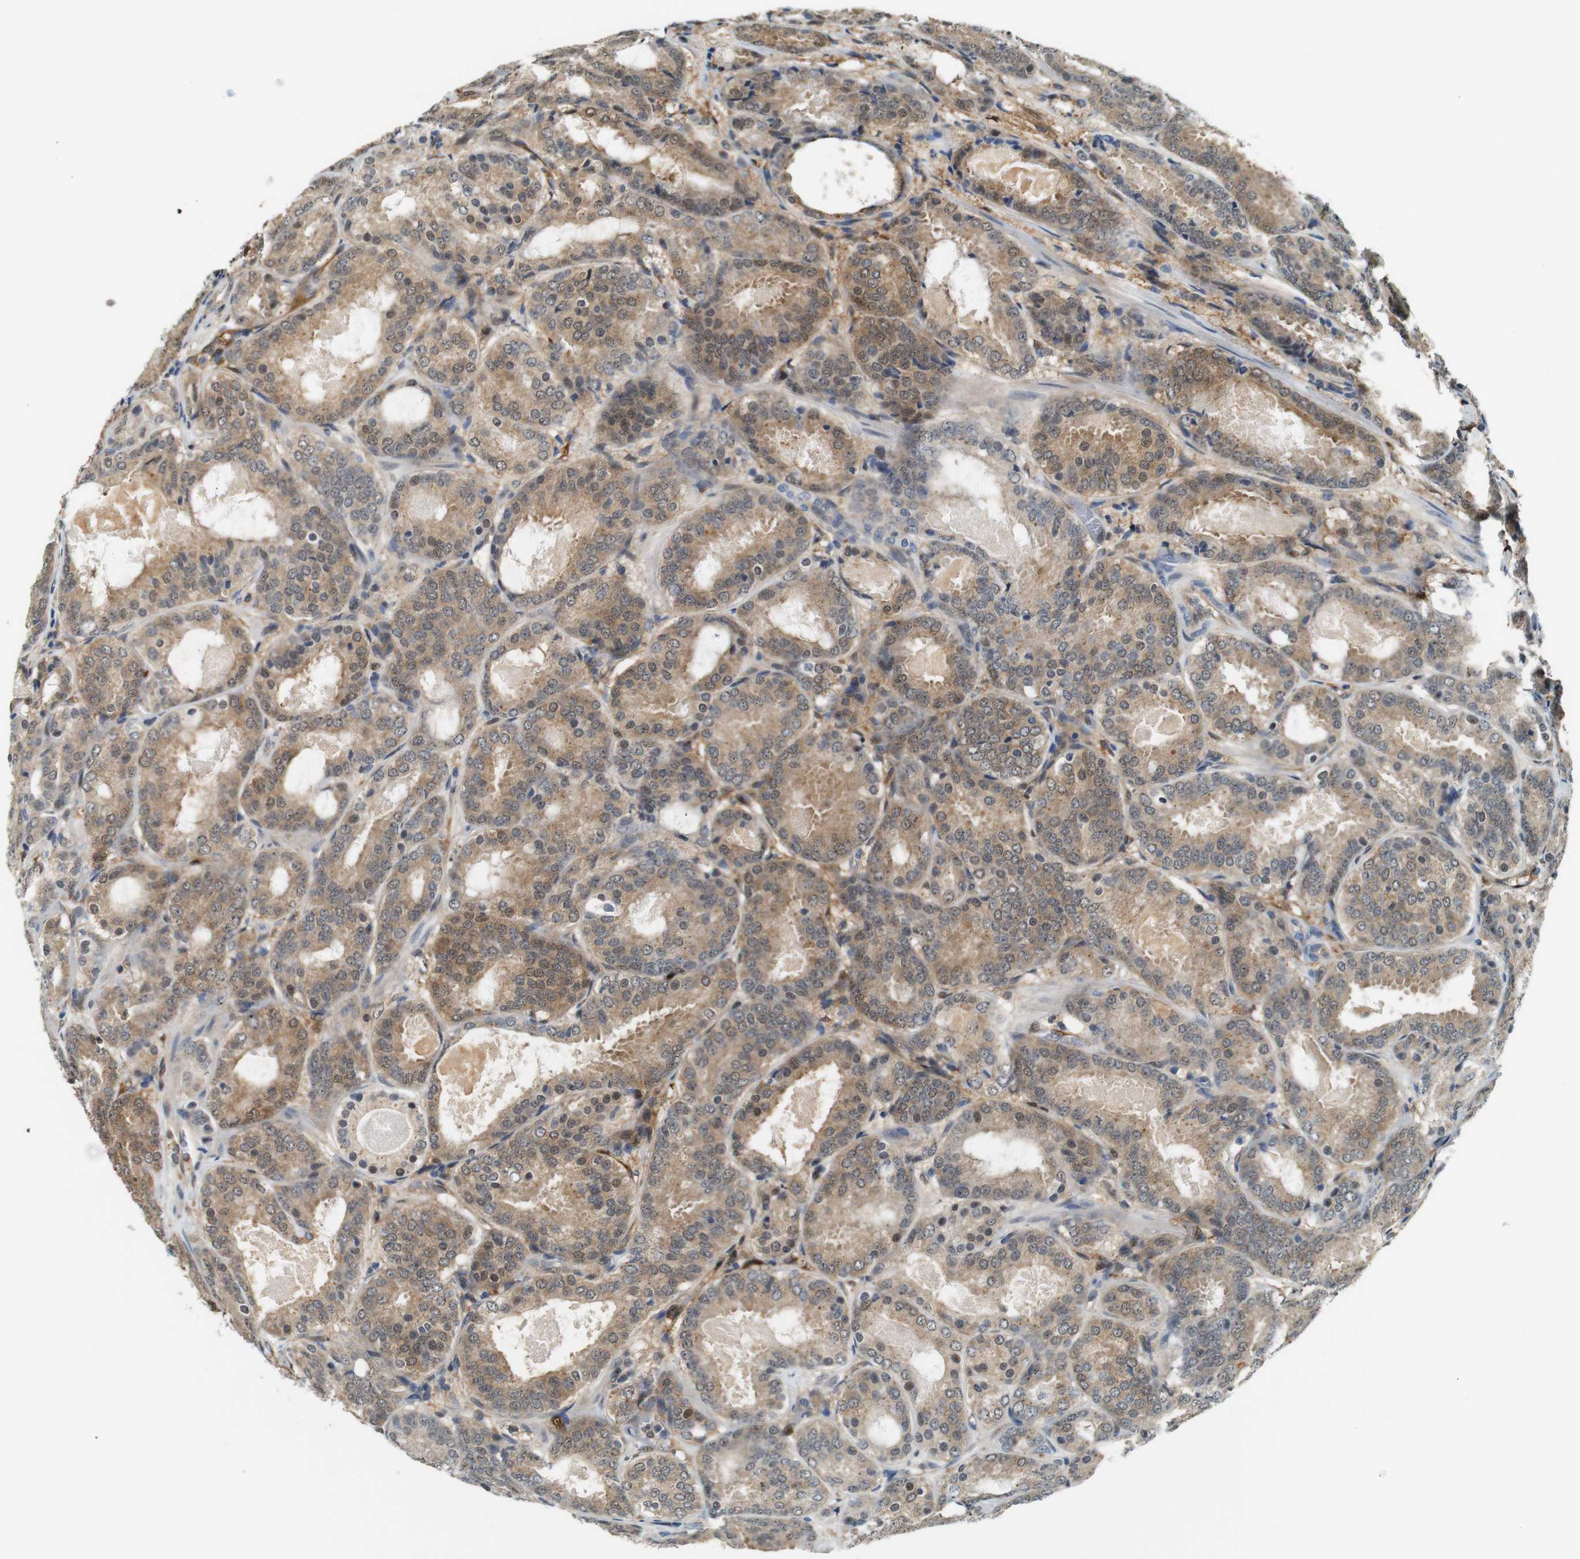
{"staining": {"intensity": "moderate", "quantity": ">75%", "location": "cytoplasmic/membranous,nuclear"}, "tissue": "prostate cancer", "cell_type": "Tumor cells", "image_type": "cancer", "snomed": [{"axis": "morphology", "description": "Adenocarcinoma, Low grade"}, {"axis": "topography", "description": "Prostate"}], "caption": "Prostate cancer tissue shows moderate cytoplasmic/membranous and nuclear expression in about >75% of tumor cells", "gene": "LXN", "patient": {"sex": "male", "age": 69}}